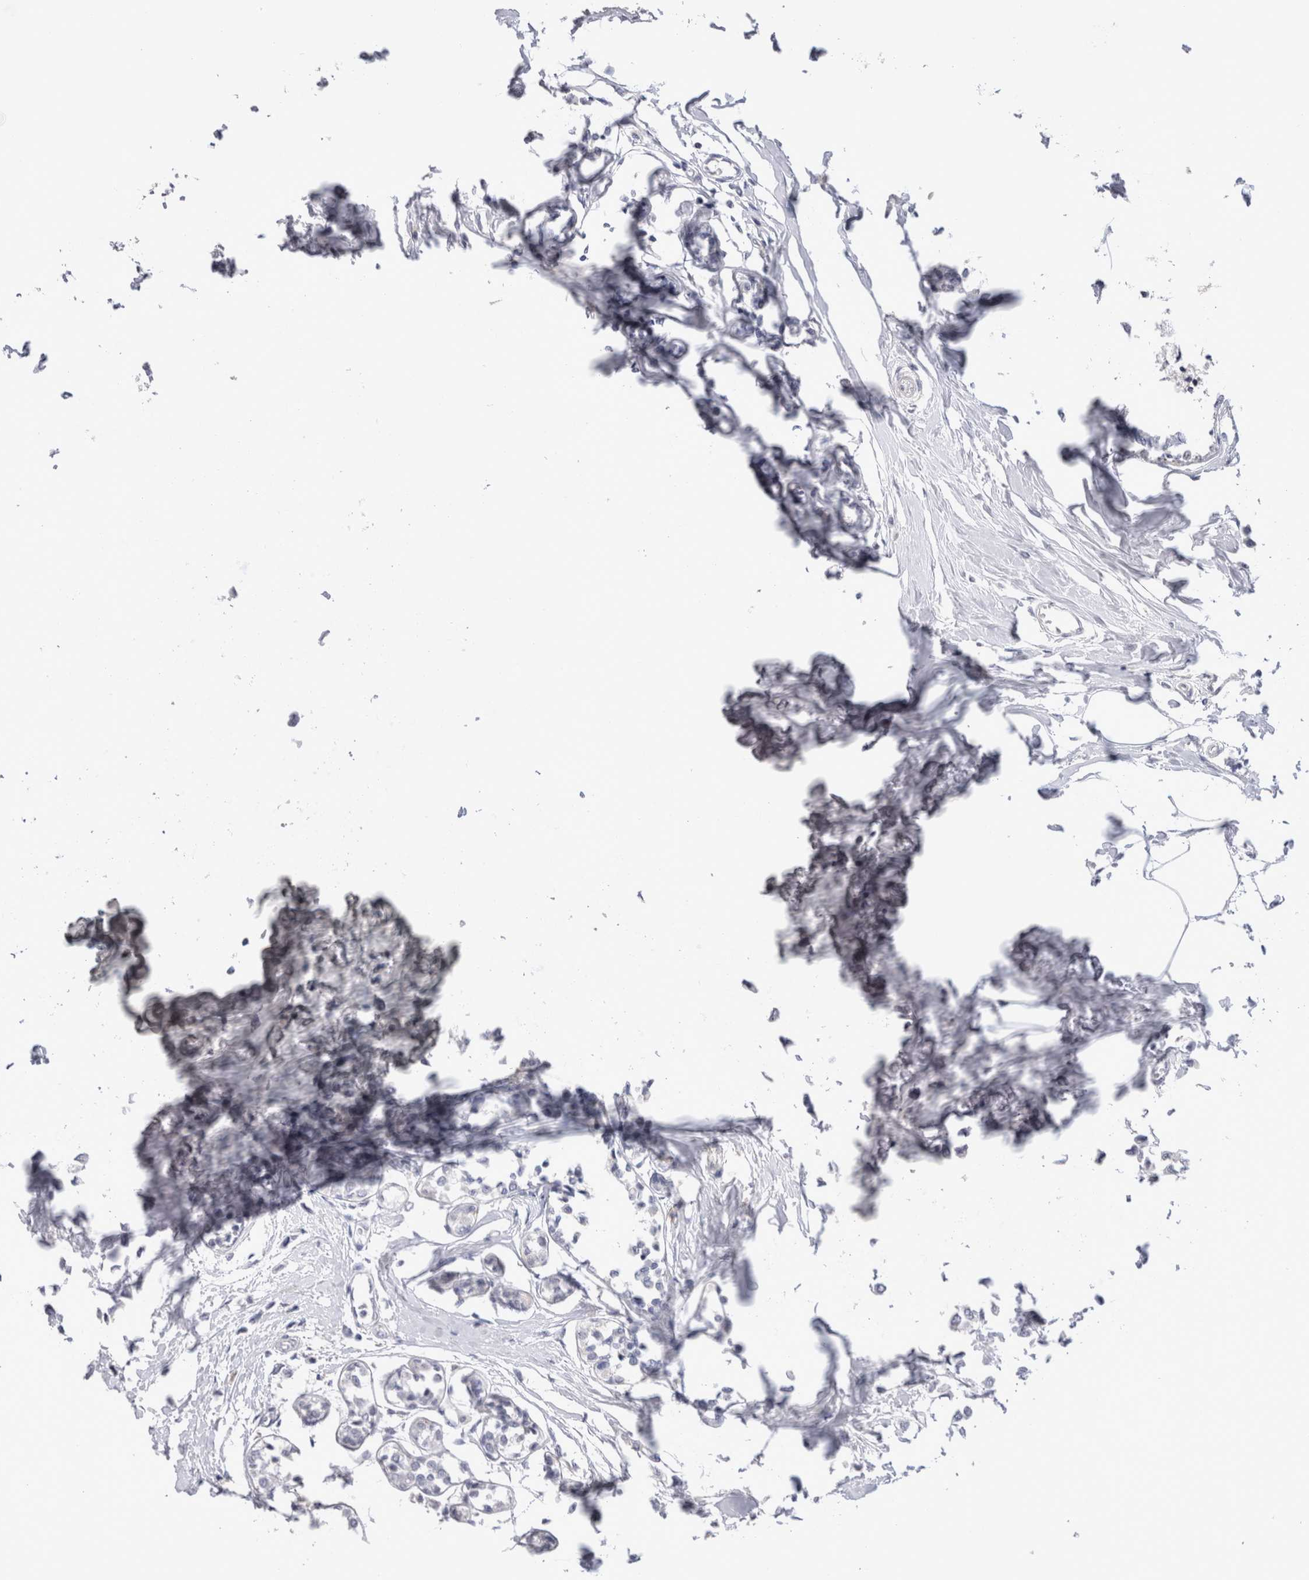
{"staining": {"intensity": "negative", "quantity": "none", "location": "none"}, "tissue": "breast cancer", "cell_type": "Tumor cells", "image_type": "cancer", "snomed": [{"axis": "morphology", "description": "Lobular carcinoma"}, {"axis": "topography", "description": "Breast"}], "caption": "The IHC histopathology image has no significant staining in tumor cells of breast cancer tissue. Brightfield microscopy of IHC stained with DAB (brown) and hematoxylin (blue), captured at high magnification.", "gene": "CRYBG1", "patient": {"sex": "female", "age": 51}}